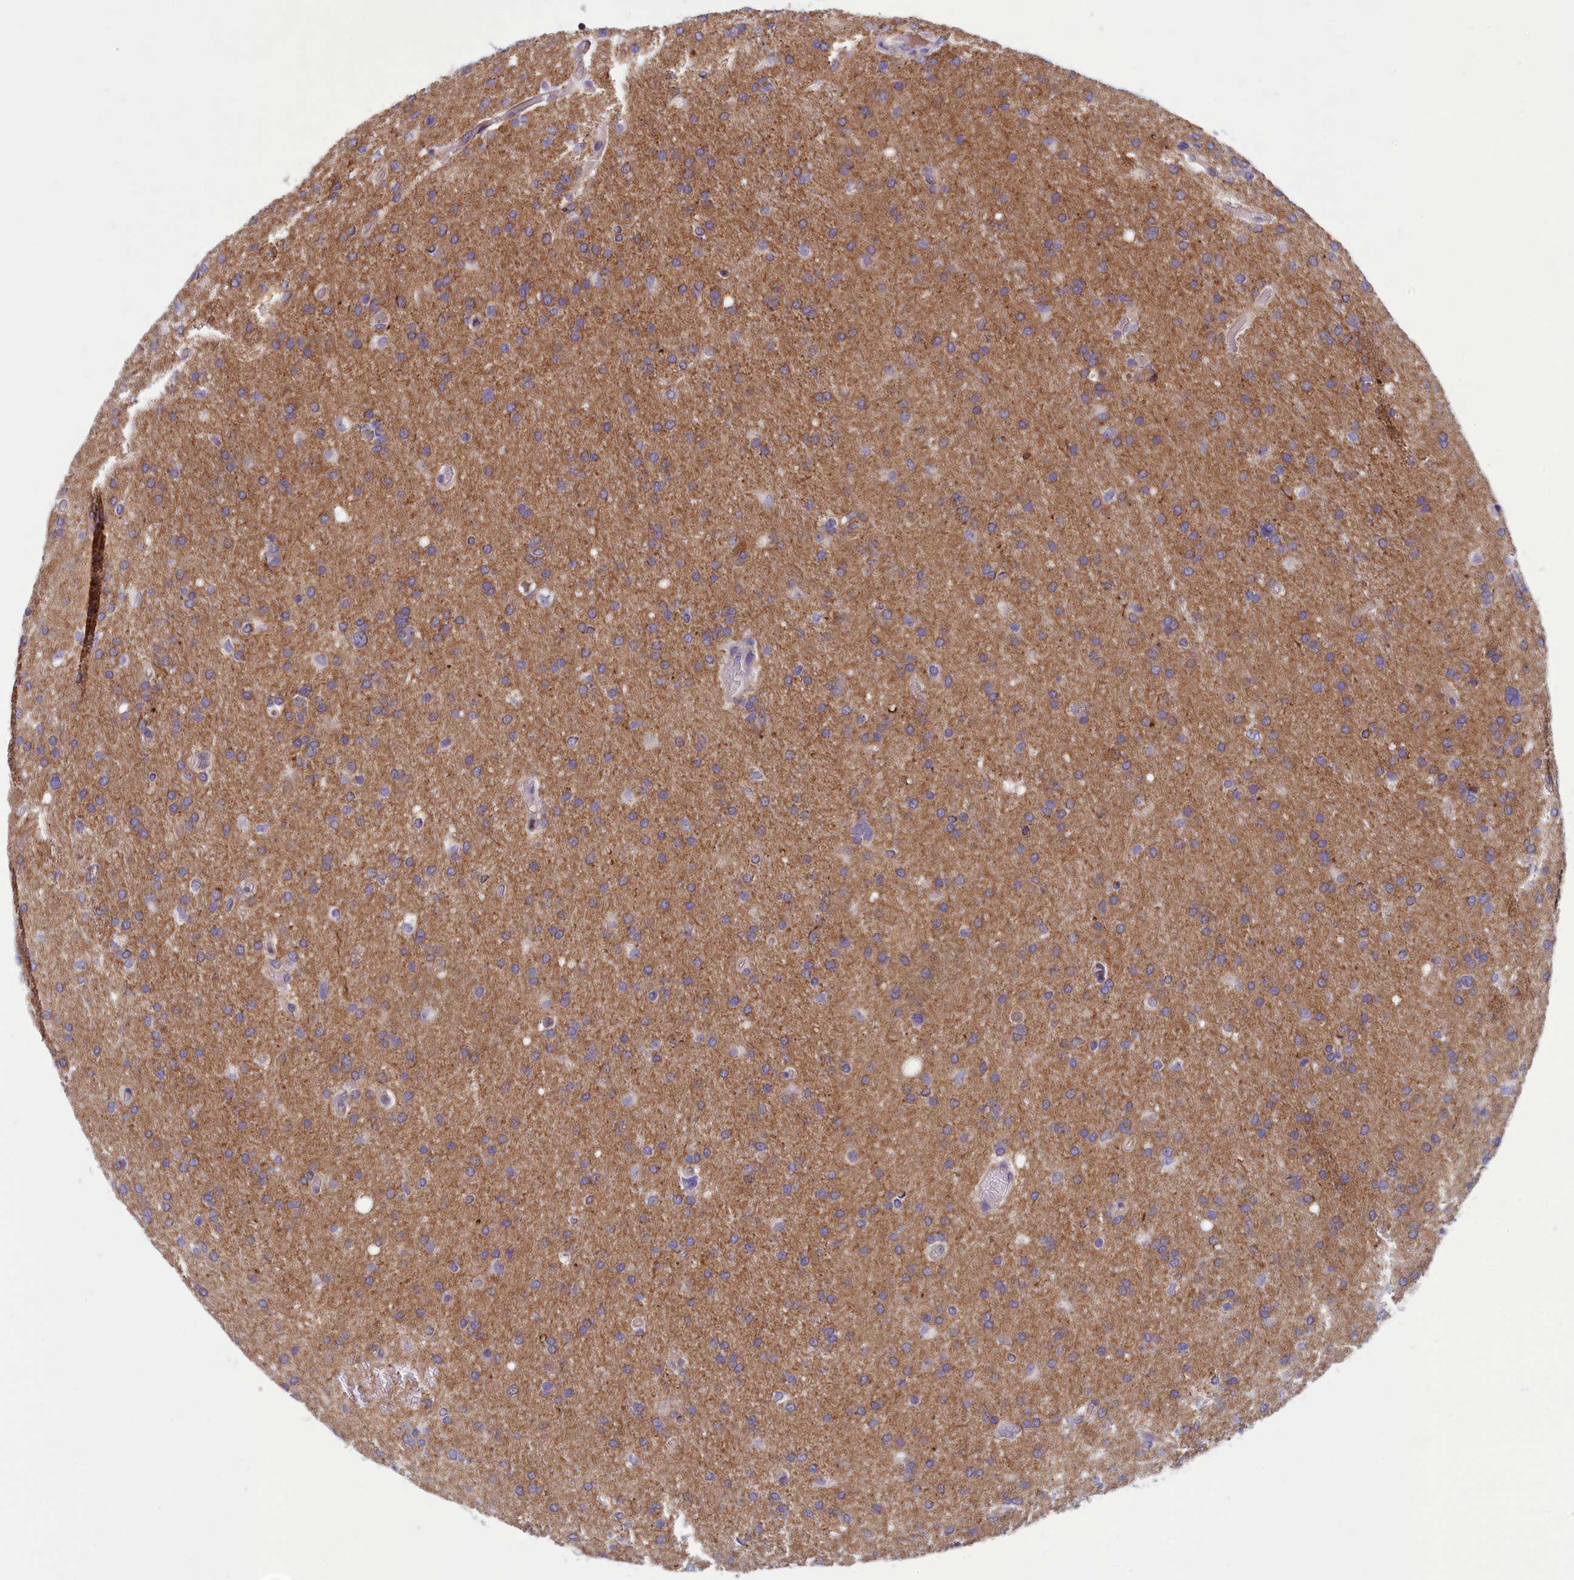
{"staining": {"intensity": "negative", "quantity": "none", "location": "none"}, "tissue": "glioma", "cell_type": "Tumor cells", "image_type": "cancer", "snomed": [{"axis": "morphology", "description": "Glioma, malignant, High grade"}, {"axis": "topography", "description": "Cerebral cortex"}], "caption": "The histopathology image shows no staining of tumor cells in glioma. (DAB (3,3'-diaminobenzidine) immunohistochemistry (IHC), high magnification).", "gene": "HECA", "patient": {"sex": "female", "age": 36}}